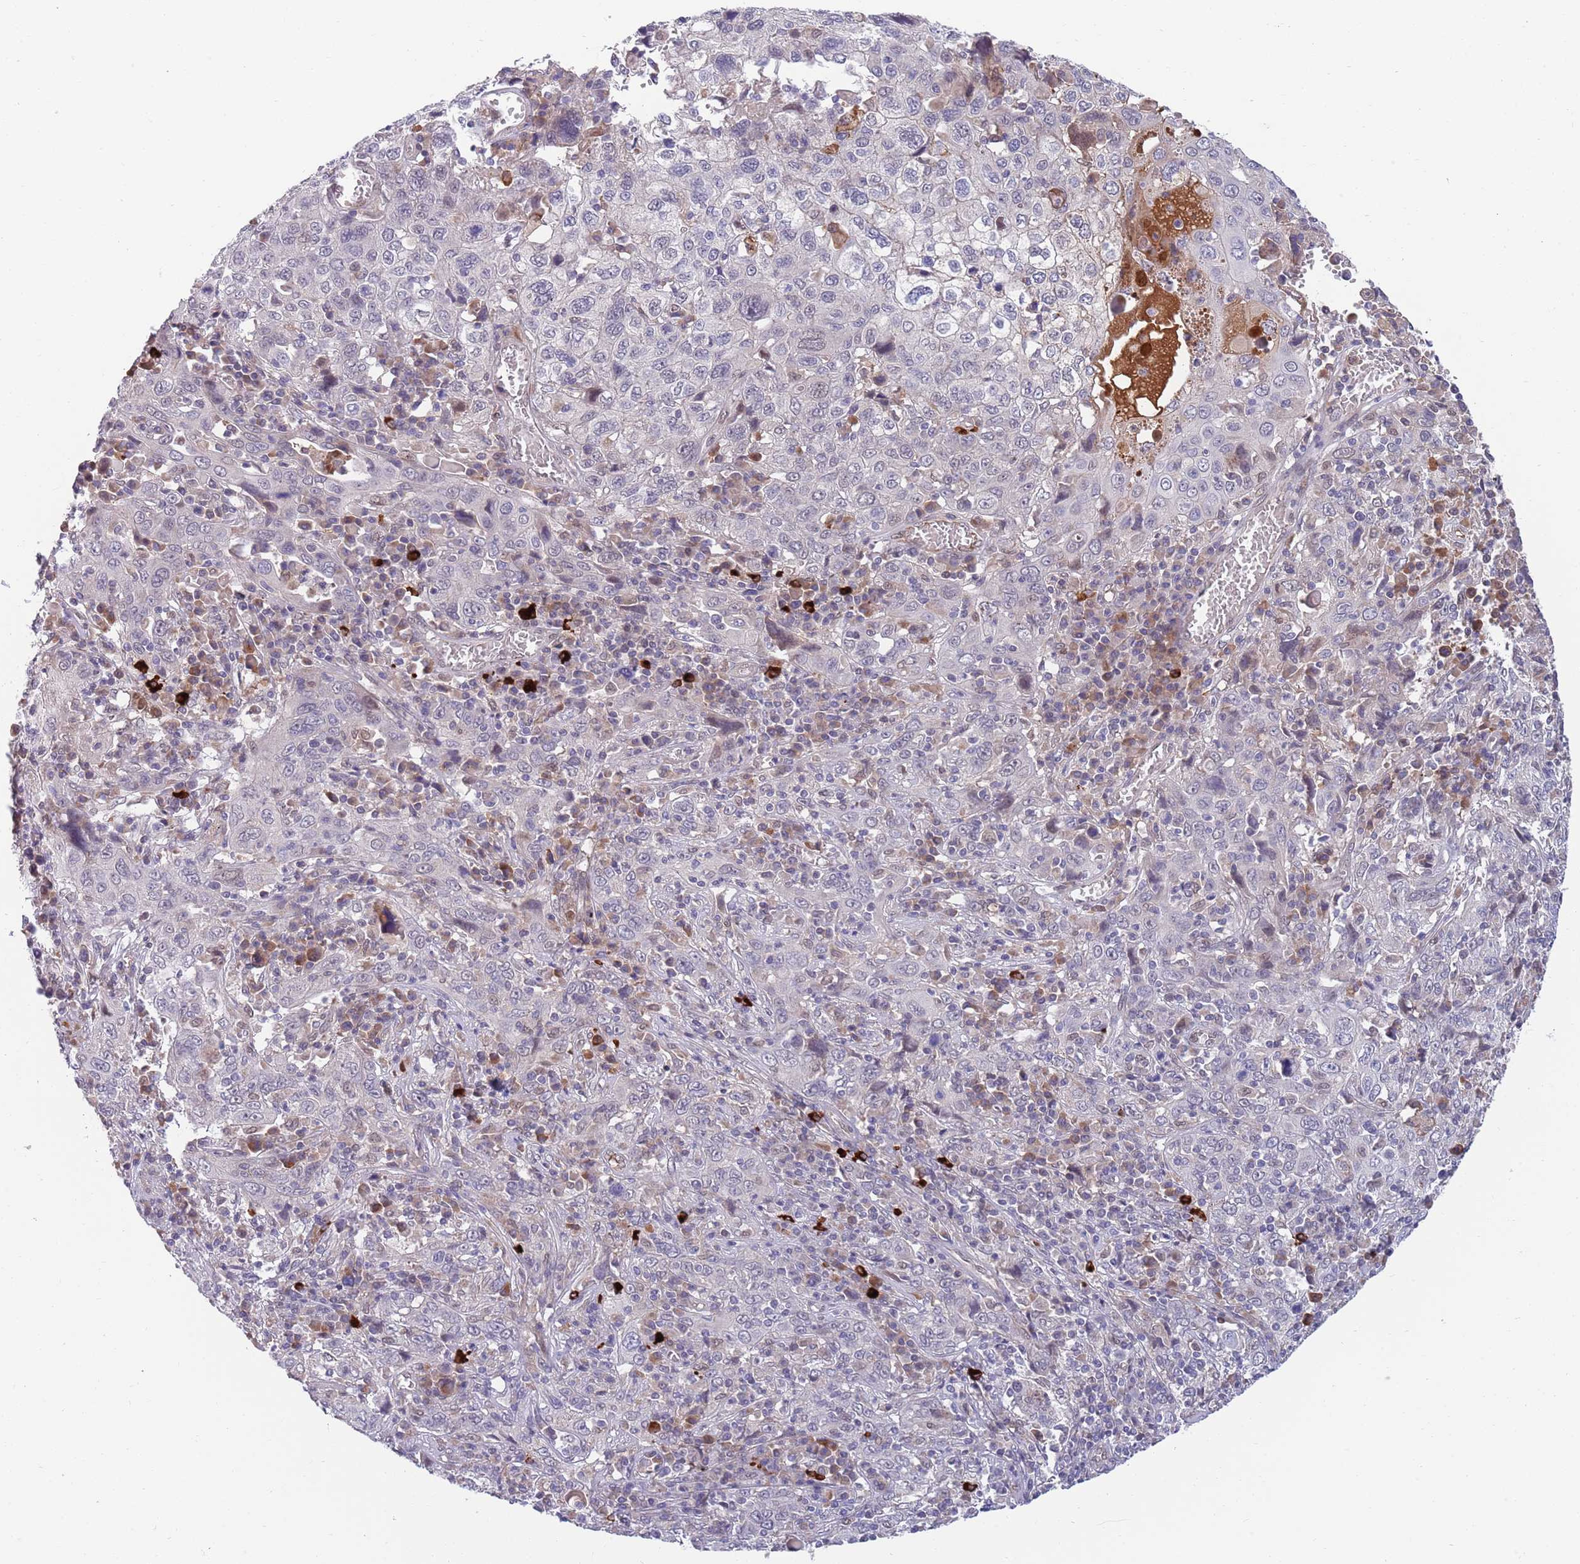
{"staining": {"intensity": "negative", "quantity": "none", "location": "none"}, "tissue": "cervical cancer", "cell_type": "Tumor cells", "image_type": "cancer", "snomed": [{"axis": "morphology", "description": "Squamous cell carcinoma, NOS"}, {"axis": "topography", "description": "Cervix"}], "caption": "Tumor cells show no significant protein expression in squamous cell carcinoma (cervical). Nuclei are stained in blue.", "gene": "NLRP6", "patient": {"sex": "female", "age": 46}}